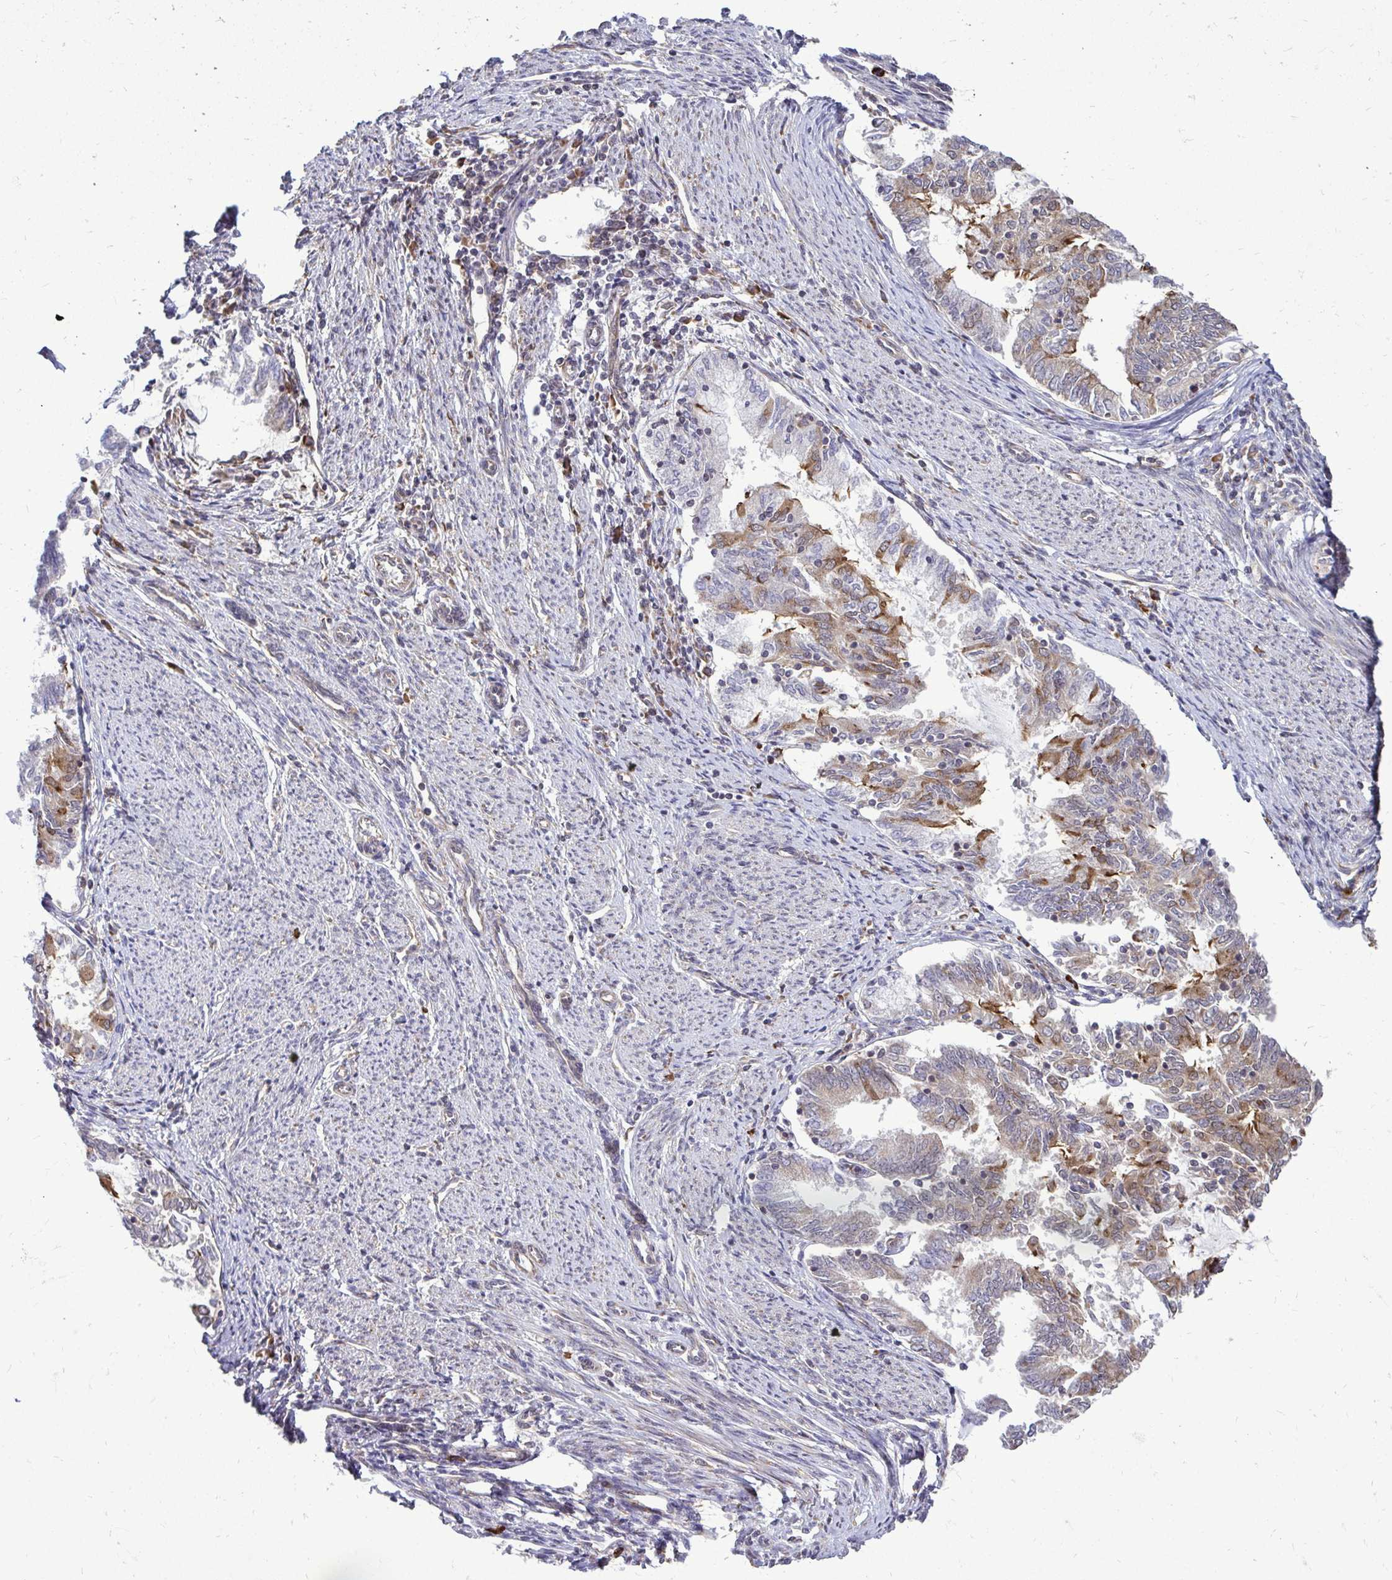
{"staining": {"intensity": "weak", "quantity": "<25%", "location": "cytoplasmic/membranous"}, "tissue": "endometrial cancer", "cell_type": "Tumor cells", "image_type": "cancer", "snomed": [{"axis": "morphology", "description": "Adenocarcinoma, NOS"}, {"axis": "topography", "description": "Endometrium"}], "caption": "Immunohistochemistry image of endometrial cancer stained for a protein (brown), which shows no staining in tumor cells.", "gene": "FMR1", "patient": {"sex": "female", "age": 79}}